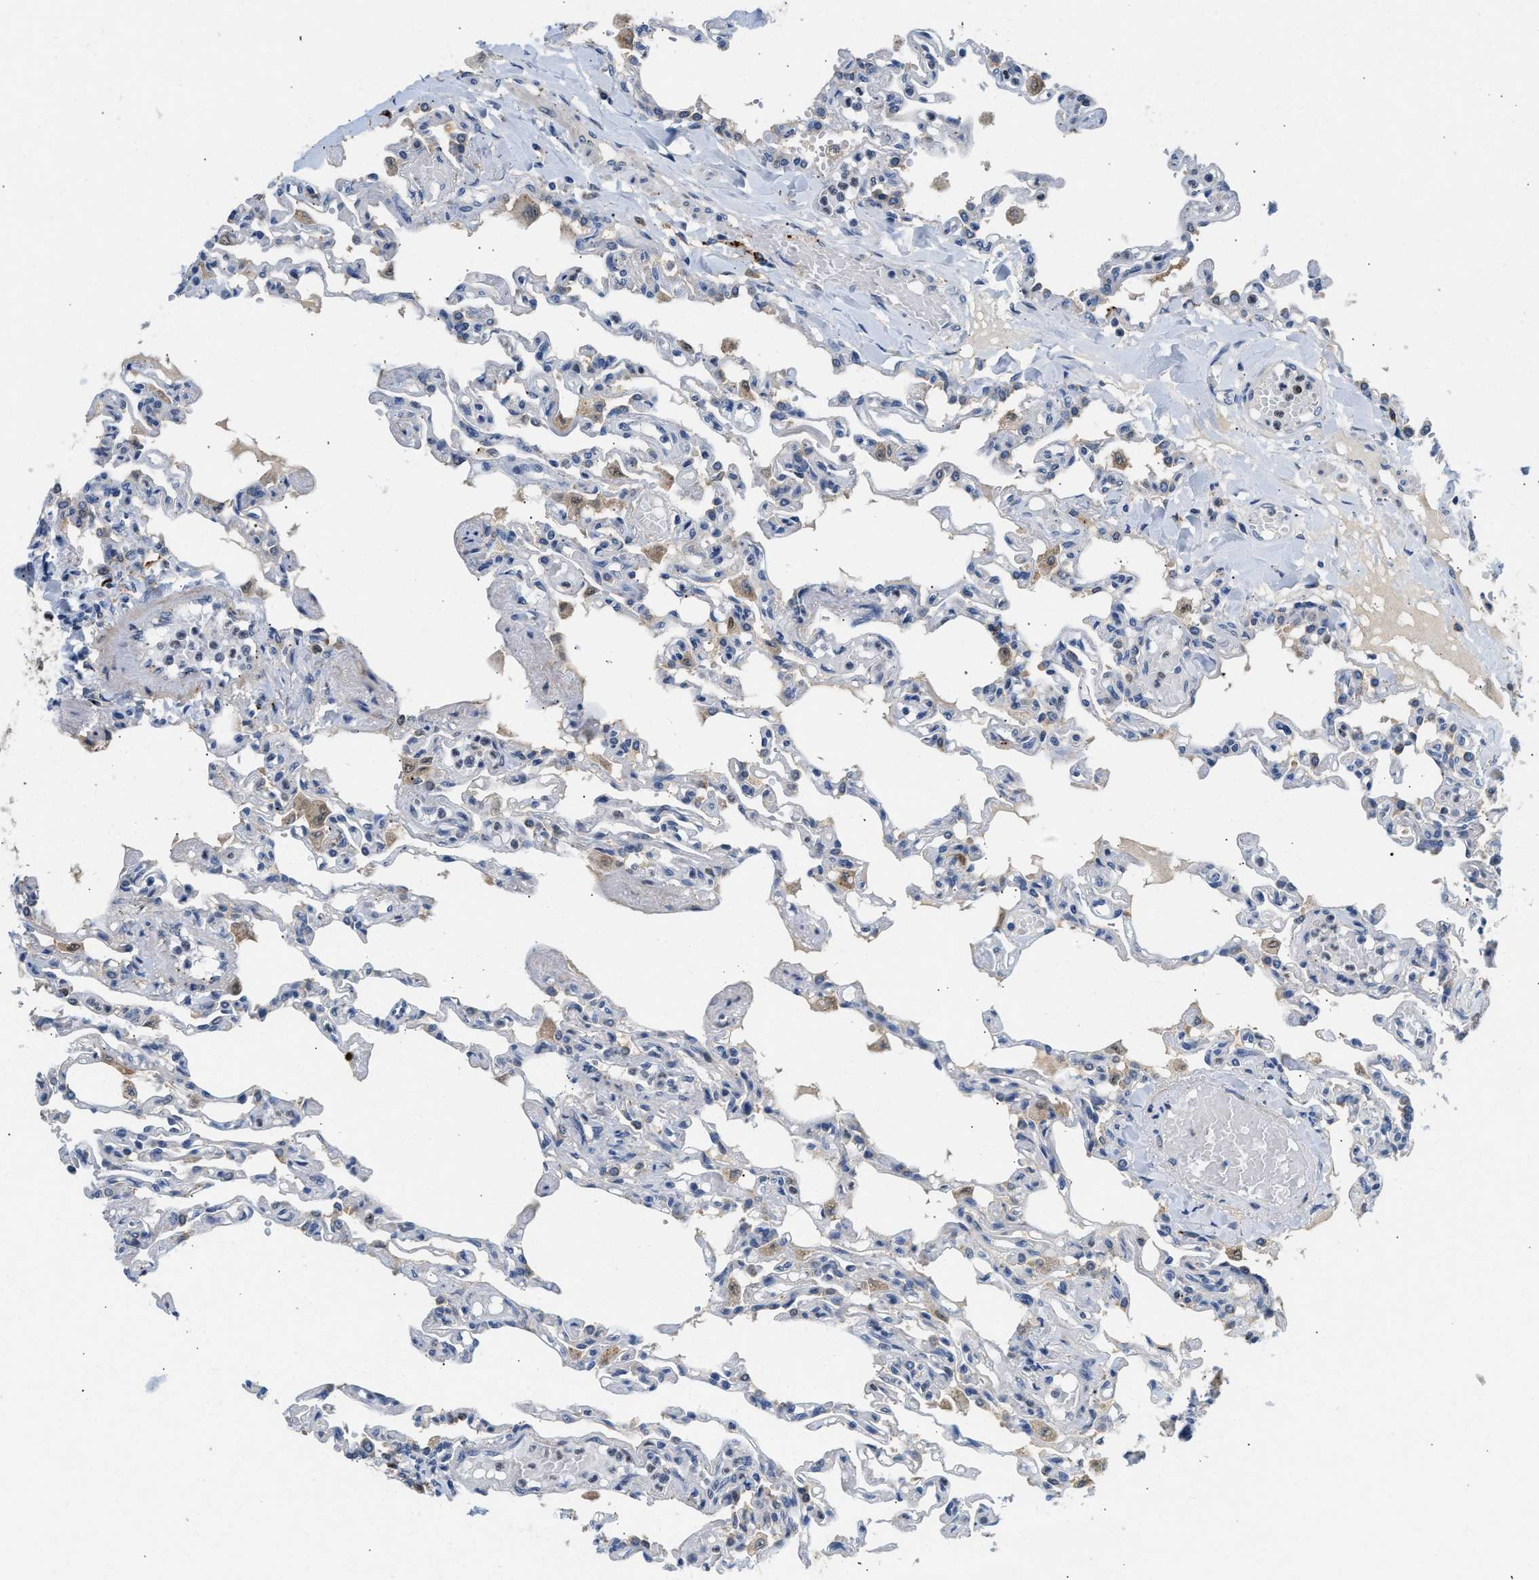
{"staining": {"intensity": "weak", "quantity": "<25%", "location": "cytoplasmic/membranous"}, "tissue": "lung", "cell_type": "Alveolar cells", "image_type": "normal", "snomed": [{"axis": "morphology", "description": "Normal tissue, NOS"}, {"axis": "topography", "description": "Lung"}], "caption": "Human lung stained for a protein using immunohistochemistry (IHC) exhibits no positivity in alveolar cells.", "gene": "PPM1L", "patient": {"sex": "male", "age": 21}}